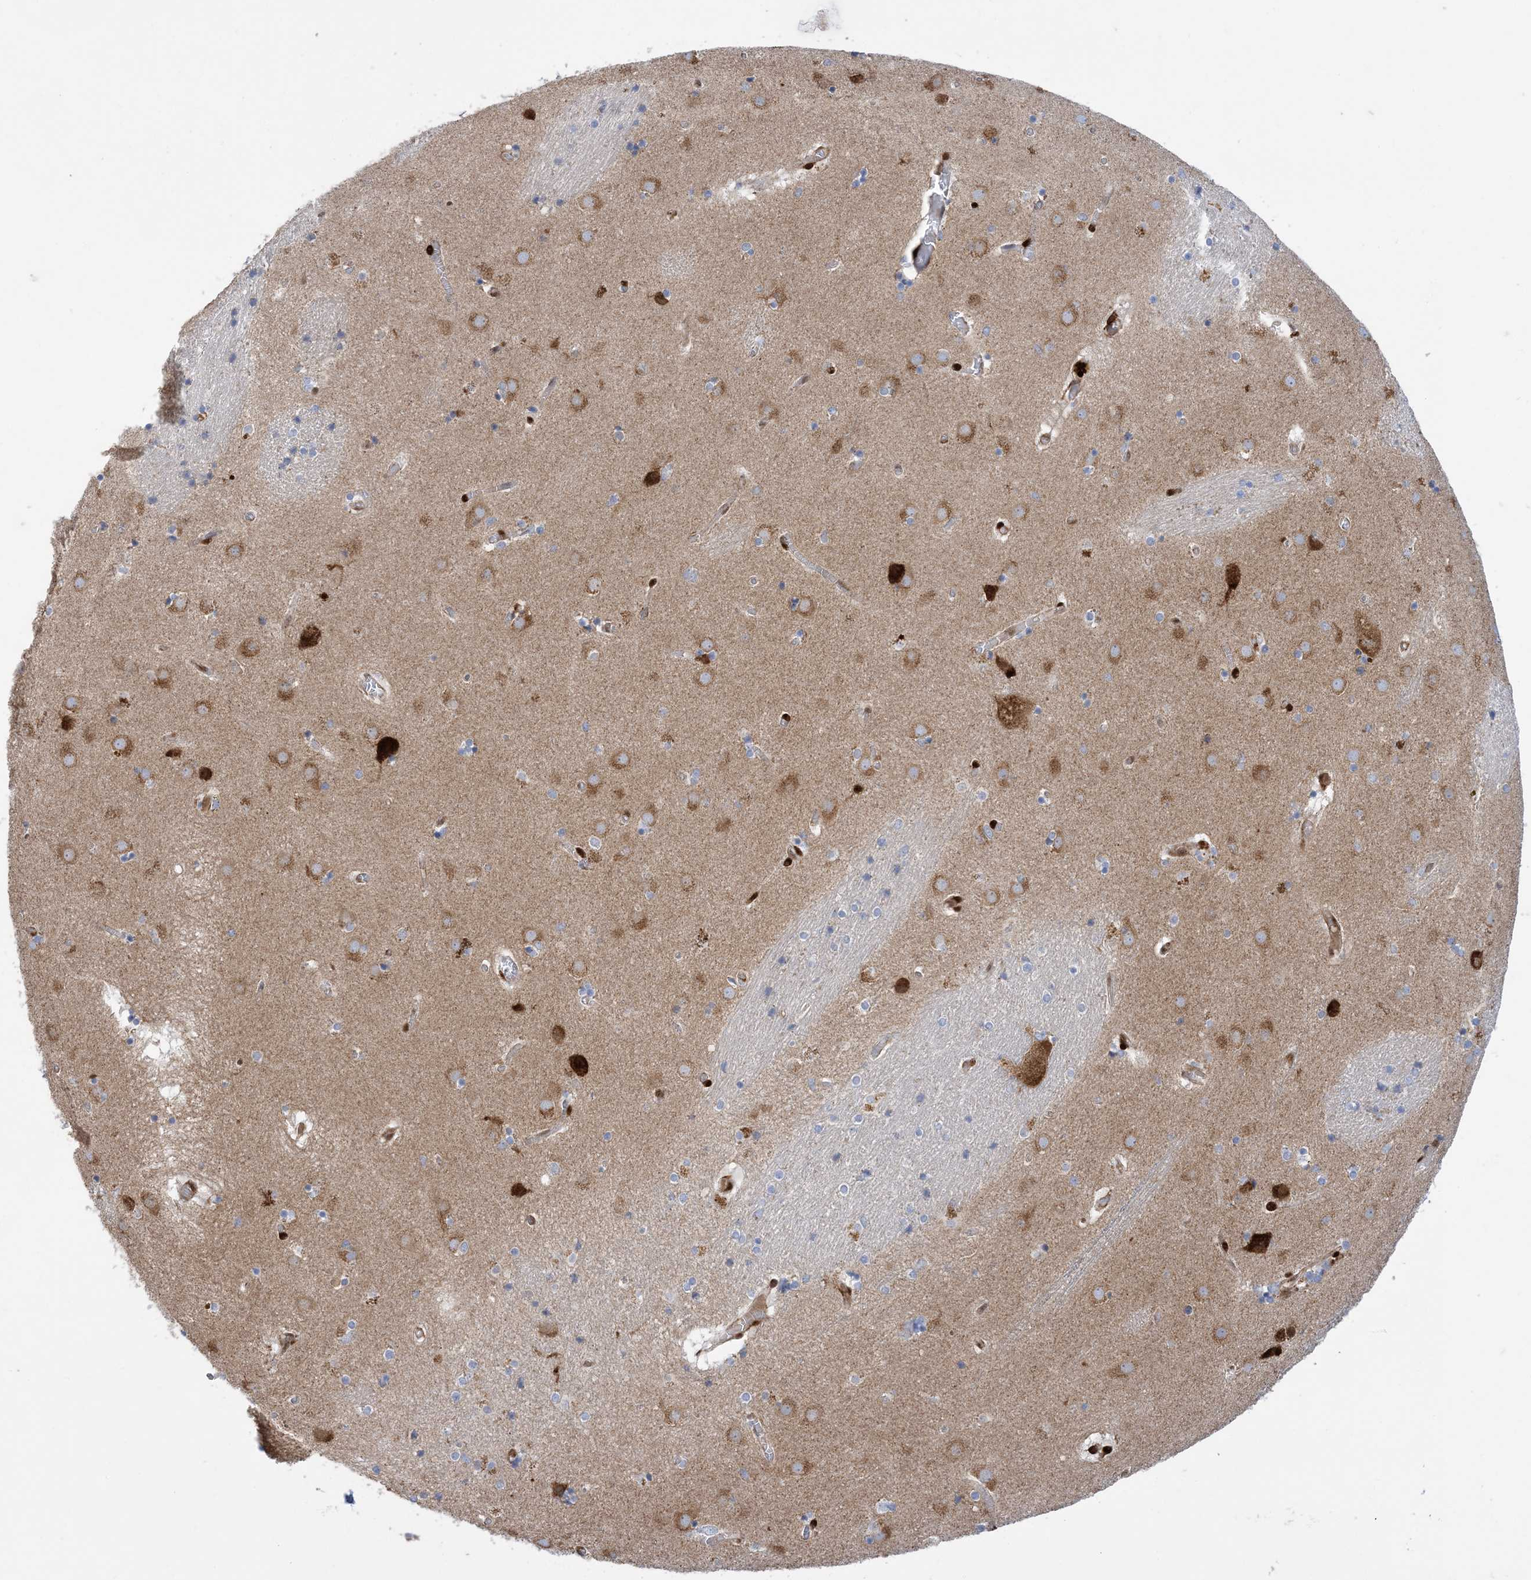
{"staining": {"intensity": "moderate", "quantity": "<25%", "location": "cytoplasmic/membranous"}, "tissue": "caudate", "cell_type": "Glial cells", "image_type": "normal", "snomed": [{"axis": "morphology", "description": "Normal tissue, NOS"}, {"axis": "topography", "description": "Lateral ventricle wall"}], "caption": "Immunohistochemical staining of benign caudate shows <25% levels of moderate cytoplasmic/membranous protein positivity in approximately <25% of glial cells.", "gene": "RBMS3", "patient": {"sex": "male", "age": 70}}